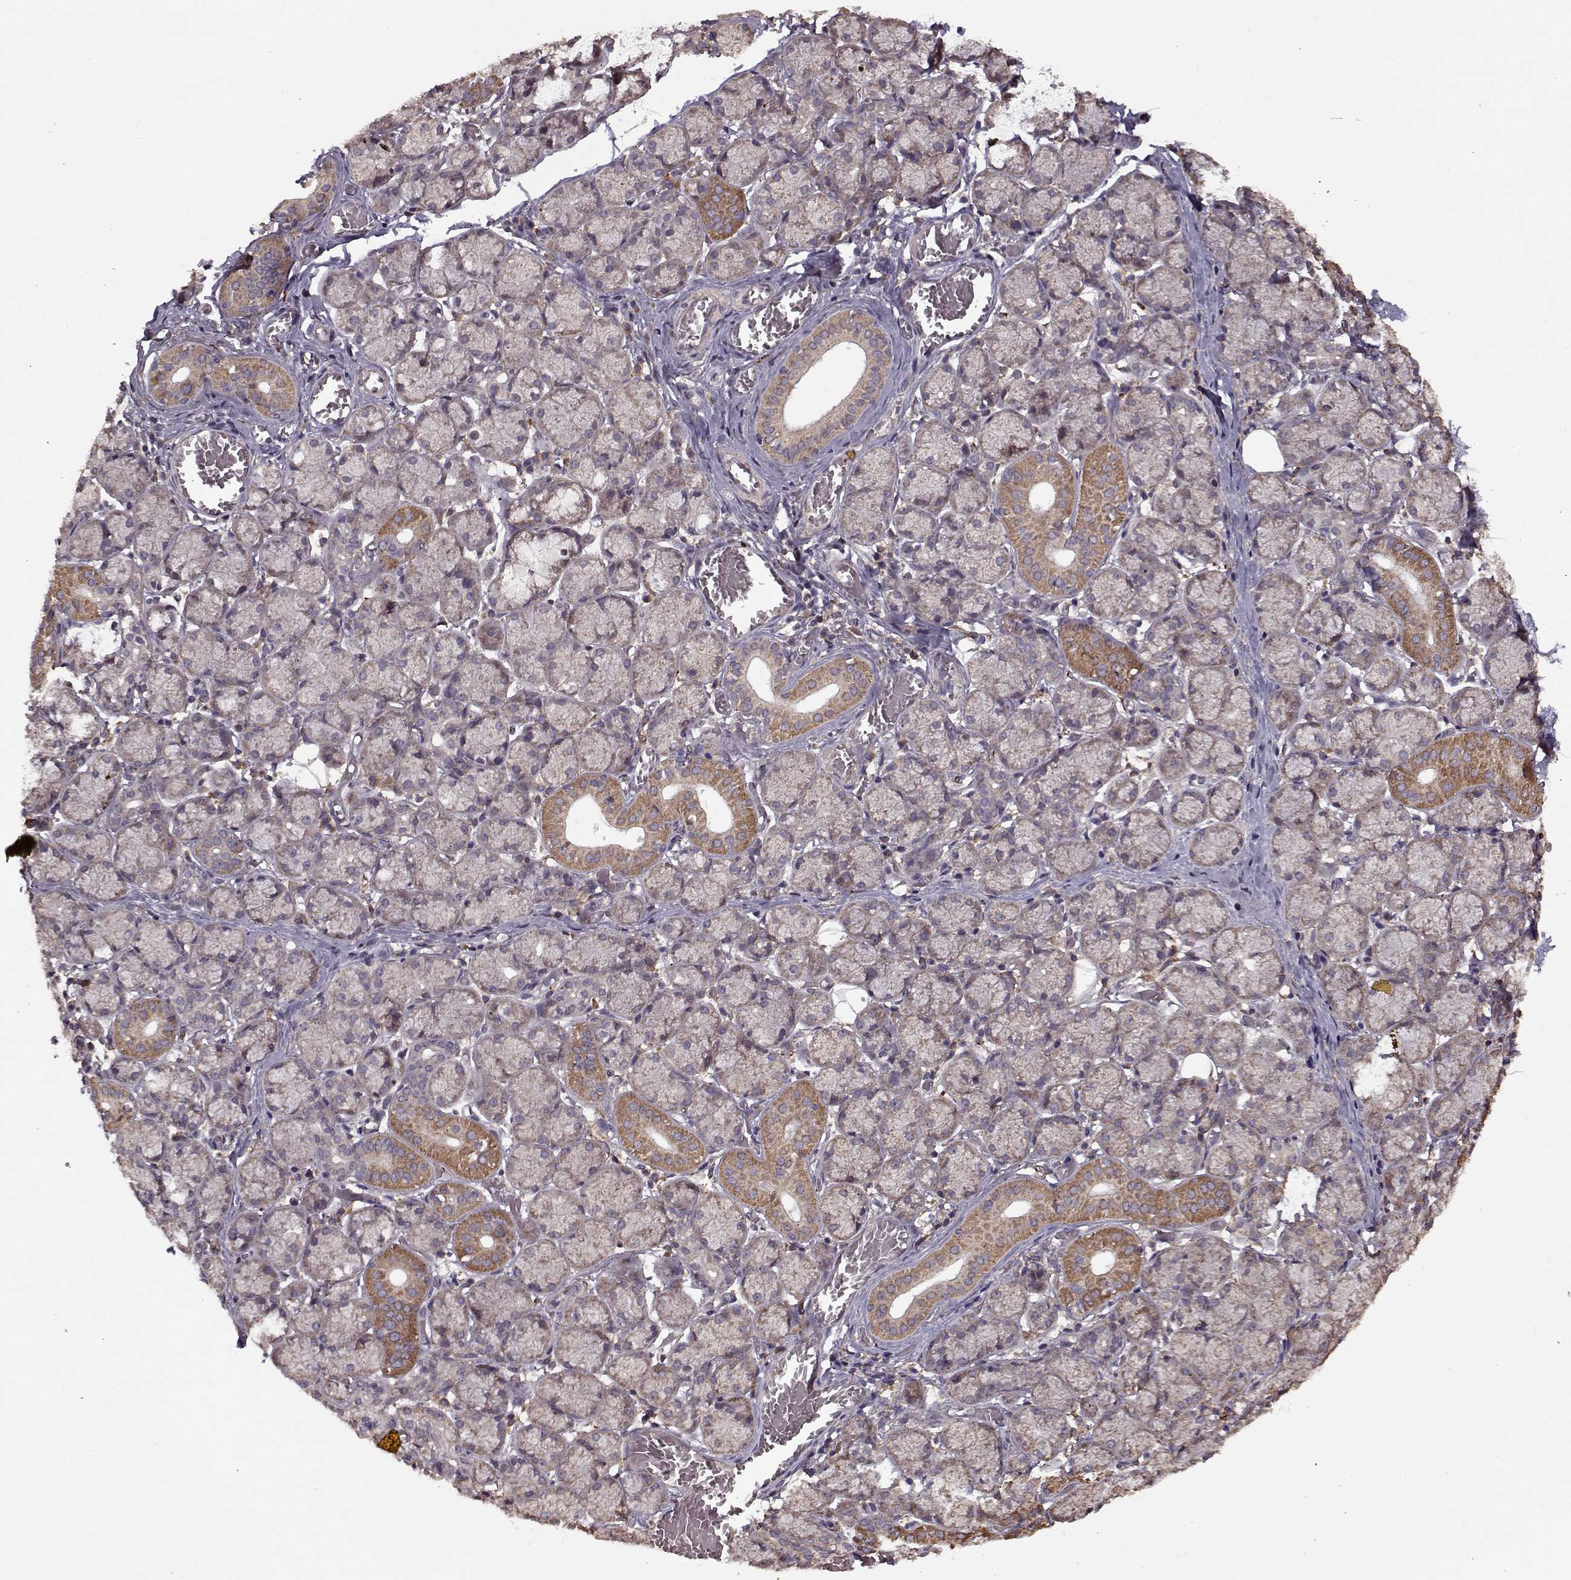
{"staining": {"intensity": "moderate", "quantity": "<25%", "location": "cytoplasmic/membranous"}, "tissue": "salivary gland", "cell_type": "Glandular cells", "image_type": "normal", "snomed": [{"axis": "morphology", "description": "Normal tissue, NOS"}, {"axis": "topography", "description": "Salivary gland"}, {"axis": "topography", "description": "Peripheral nerve tissue"}], "caption": "Normal salivary gland demonstrates moderate cytoplasmic/membranous positivity in approximately <25% of glandular cells The staining was performed using DAB, with brown indicating positive protein expression. Nuclei are stained blue with hematoxylin..", "gene": "IMMP1L", "patient": {"sex": "female", "age": 24}}